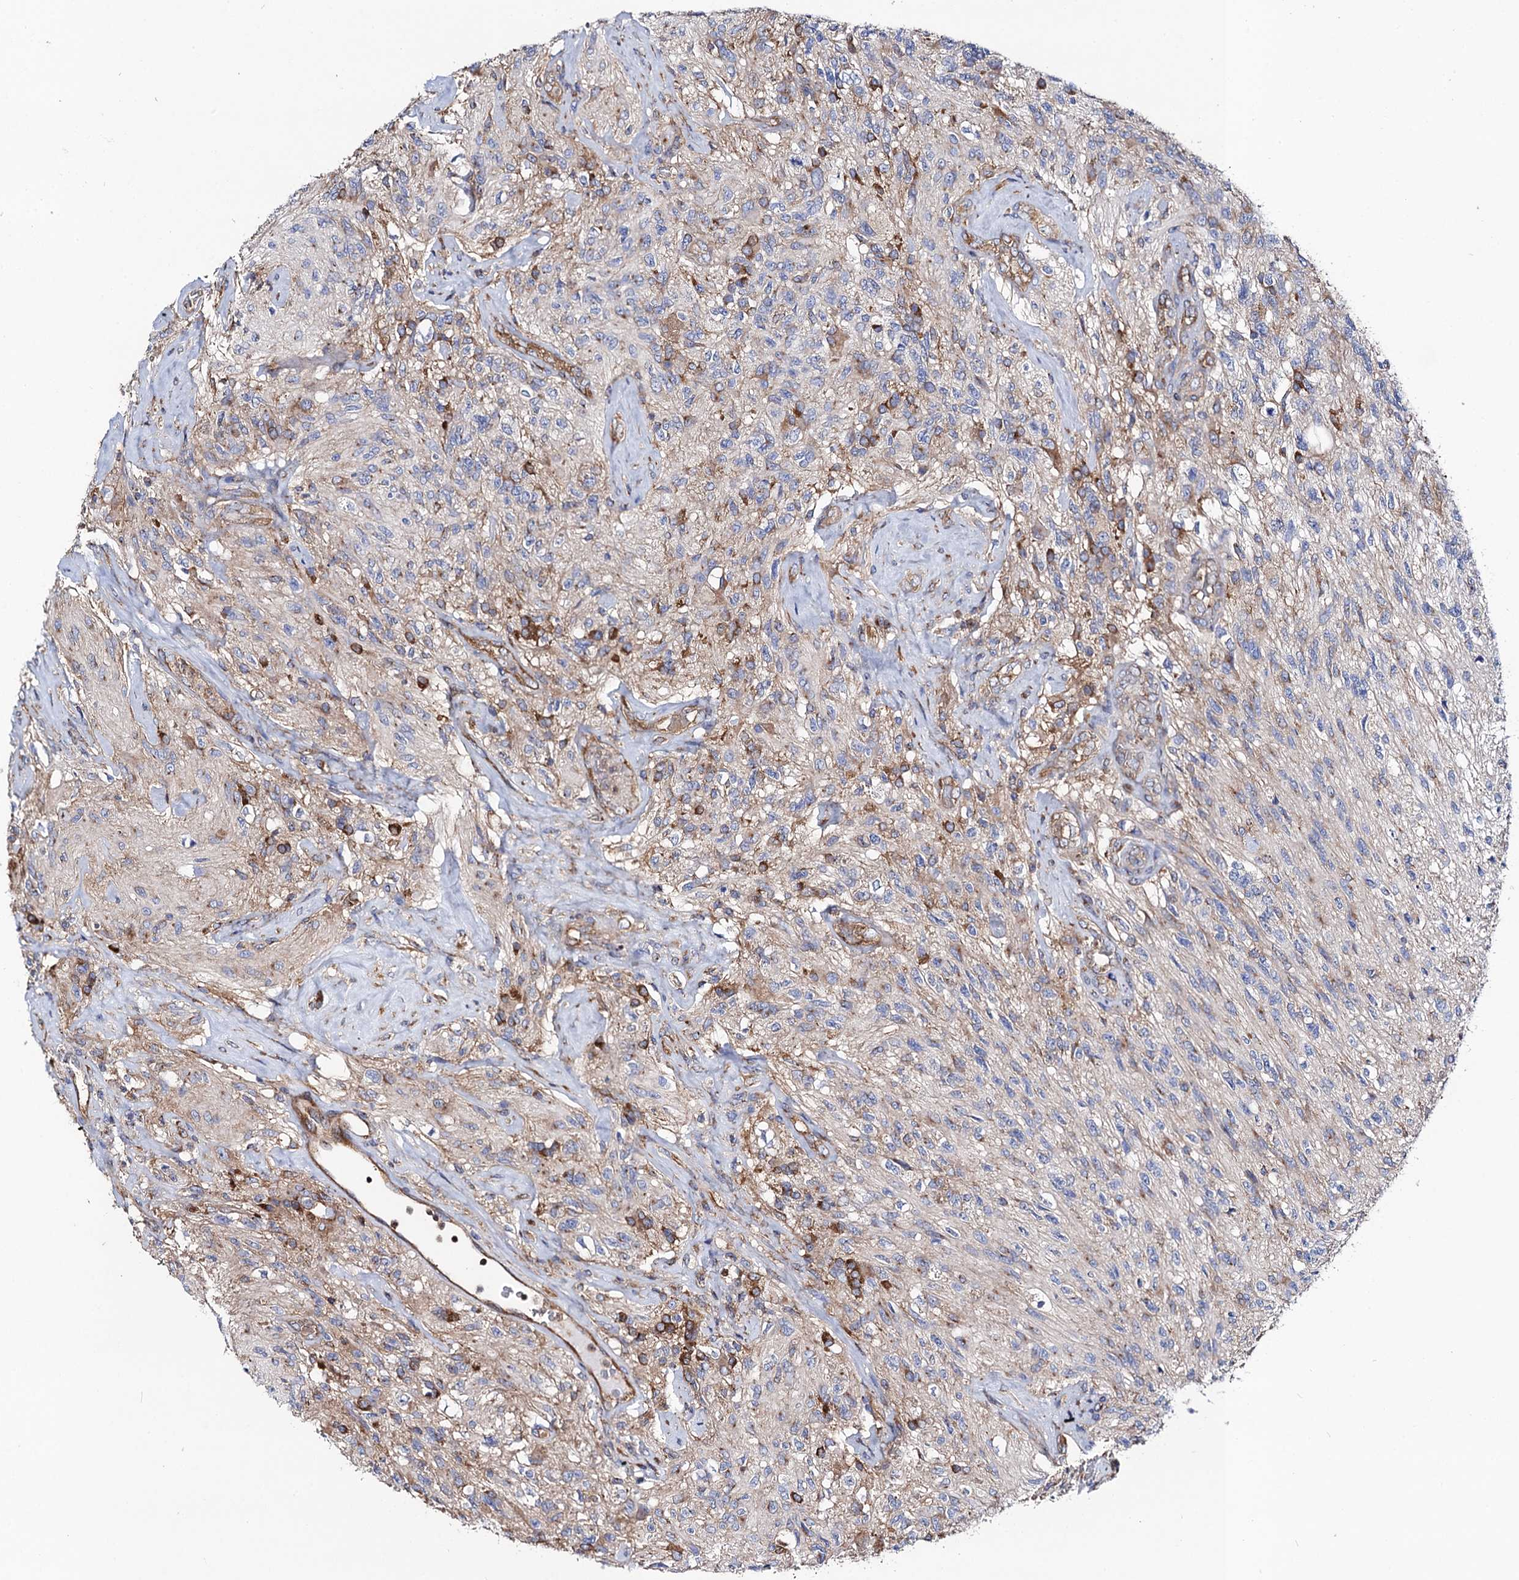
{"staining": {"intensity": "negative", "quantity": "none", "location": "none"}, "tissue": "glioma", "cell_type": "Tumor cells", "image_type": "cancer", "snomed": [{"axis": "morphology", "description": "Glioma, malignant, High grade"}, {"axis": "topography", "description": "Brain"}], "caption": "A micrograph of human malignant glioma (high-grade) is negative for staining in tumor cells.", "gene": "DYDC1", "patient": {"sex": "male", "age": 56}}